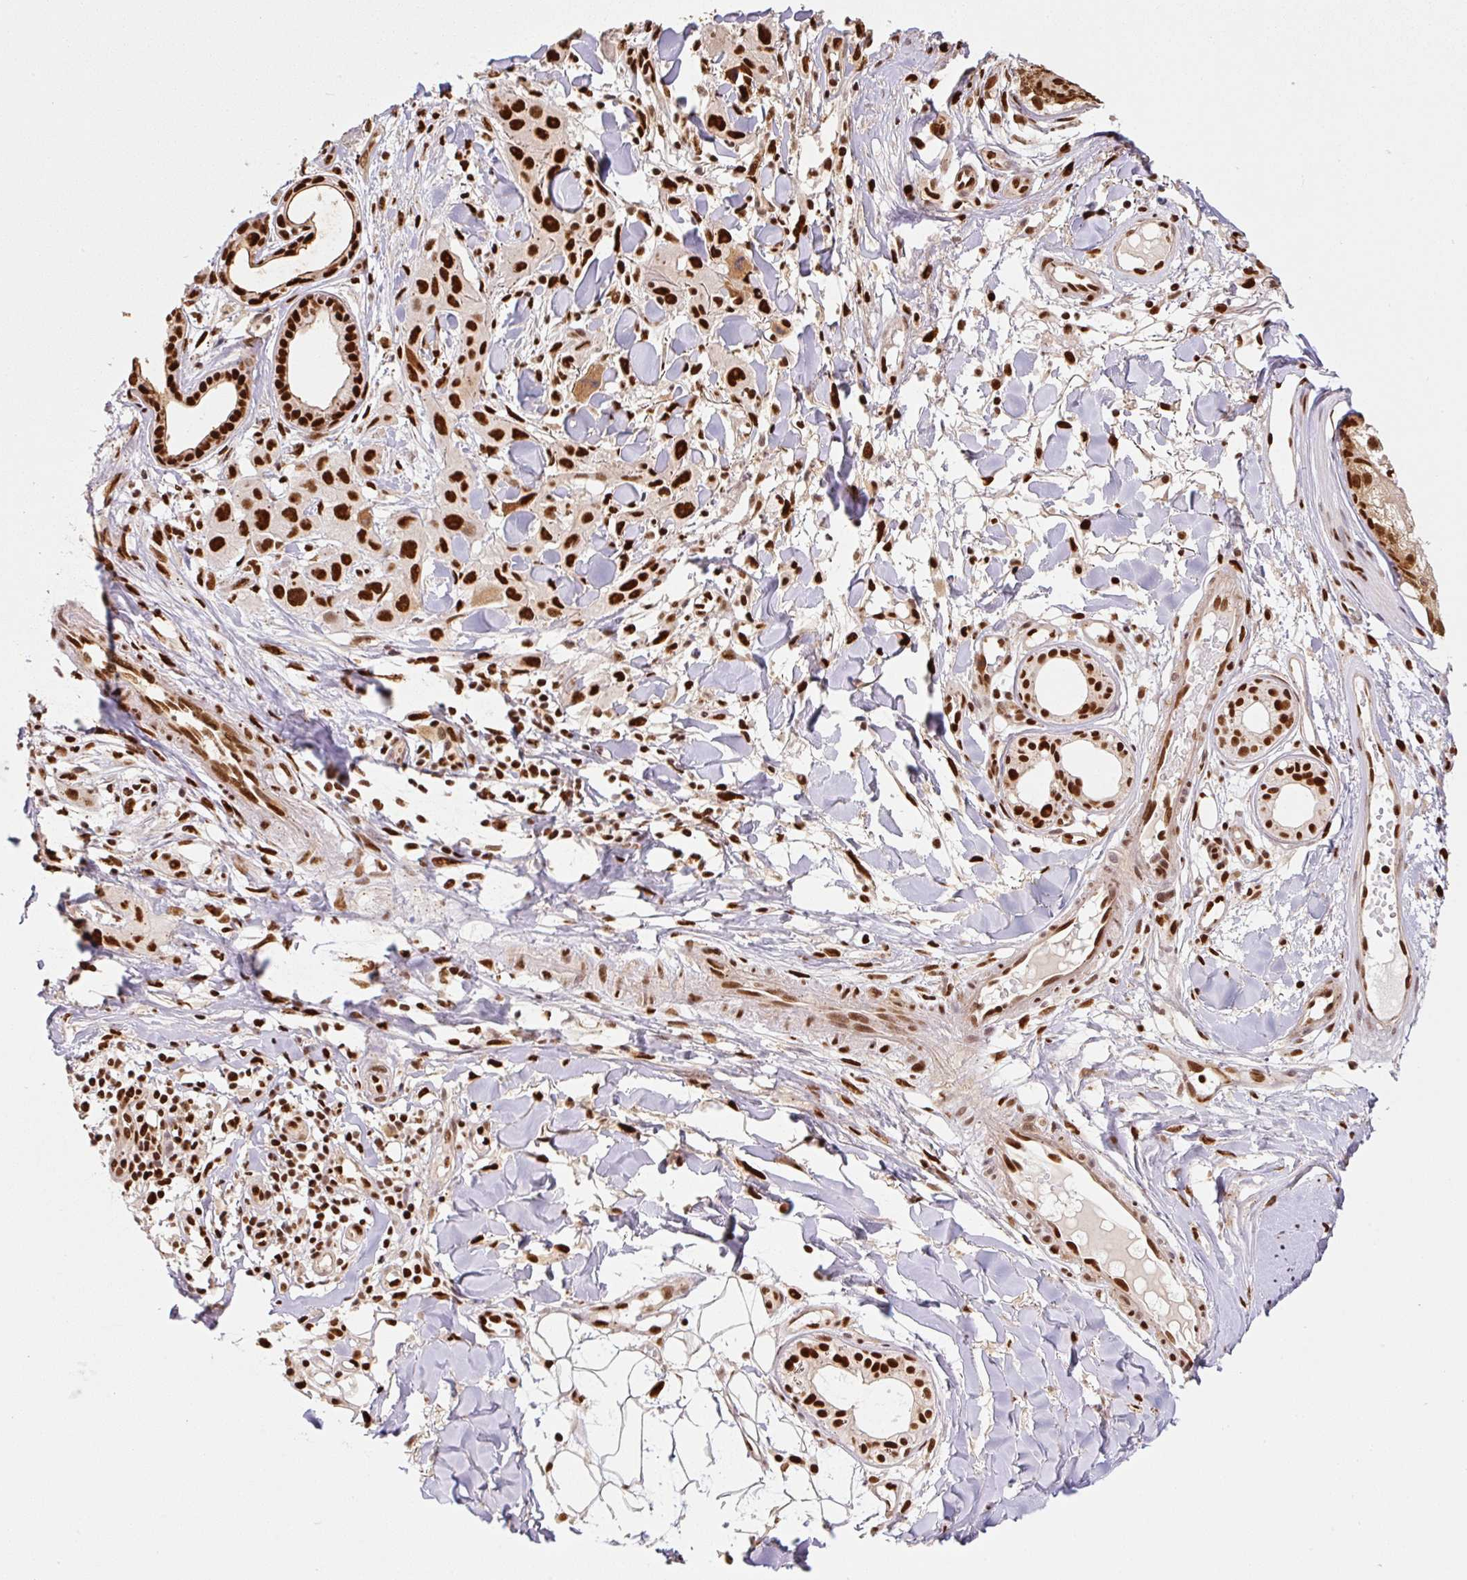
{"staining": {"intensity": "strong", "quantity": ">75%", "location": "nuclear"}, "tissue": "skin cancer", "cell_type": "Tumor cells", "image_type": "cancer", "snomed": [{"axis": "morphology", "description": "Squamous cell carcinoma, NOS"}, {"axis": "topography", "description": "Skin"}], "caption": "Immunohistochemistry (IHC) (DAB) staining of human squamous cell carcinoma (skin) shows strong nuclear protein positivity in about >75% of tumor cells.", "gene": "GPR139", "patient": {"sex": "male", "age": 63}}